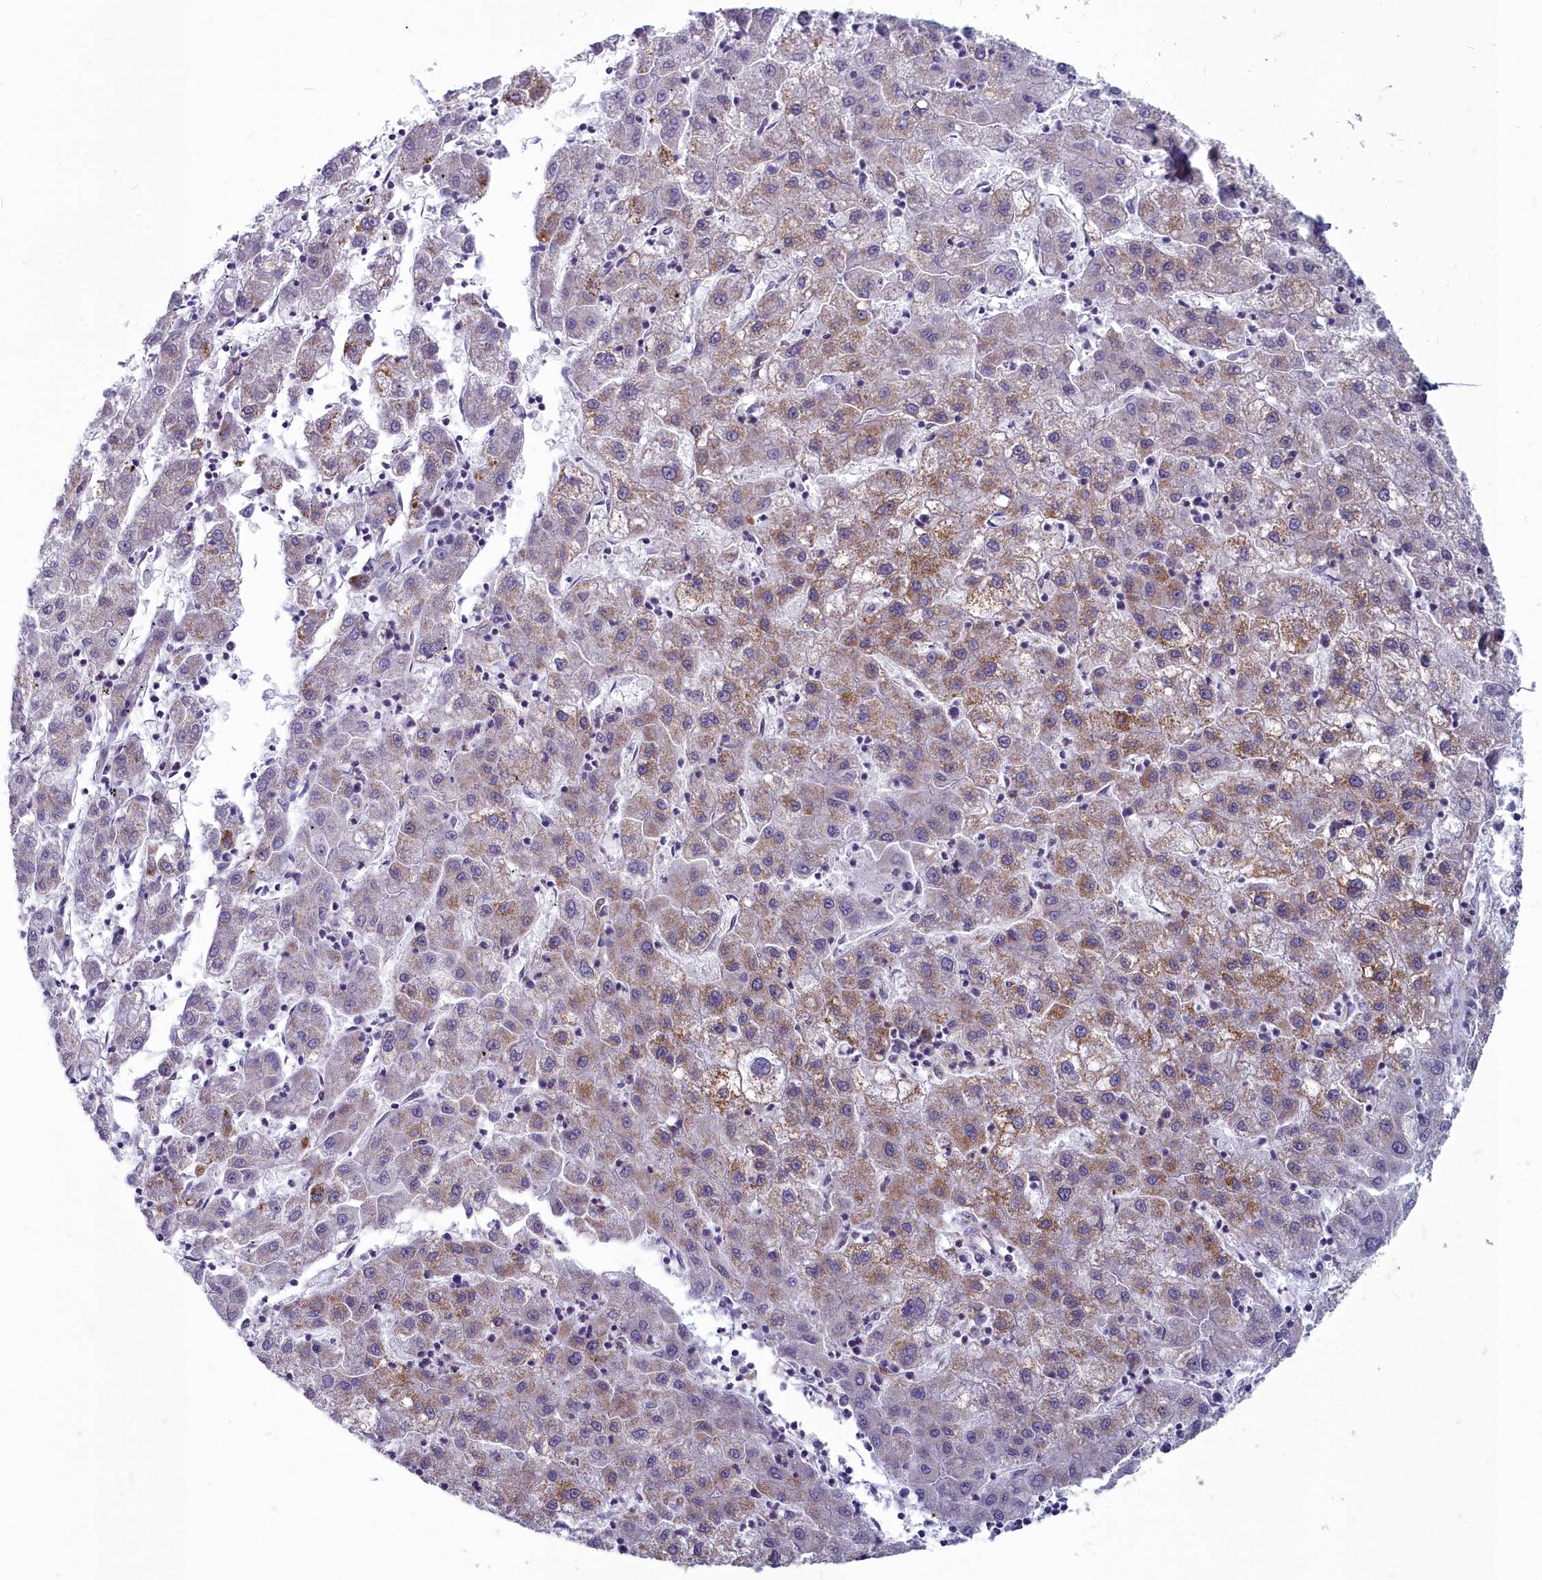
{"staining": {"intensity": "weak", "quantity": "<25%", "location": "cytoplasmic/membranous"}, "tissue": "liver cancer", "cell_type": "Tumor cells", "image_type": "cancer", "snomed": [{"axis": "morphology", "description": "Carcinoma, Hepatocellular, NOS"}, {"axis": "topography", "description": "Liver"}], "caption": "DAB (3,3'-diaminobenzidine) immunohistochemical staining of human hepatocellular carcinoma (liver) demonstrates no significant expression in tumor cells.", "gene": "INSYN2A", "patient": {"sex": "male", "age": 72}}